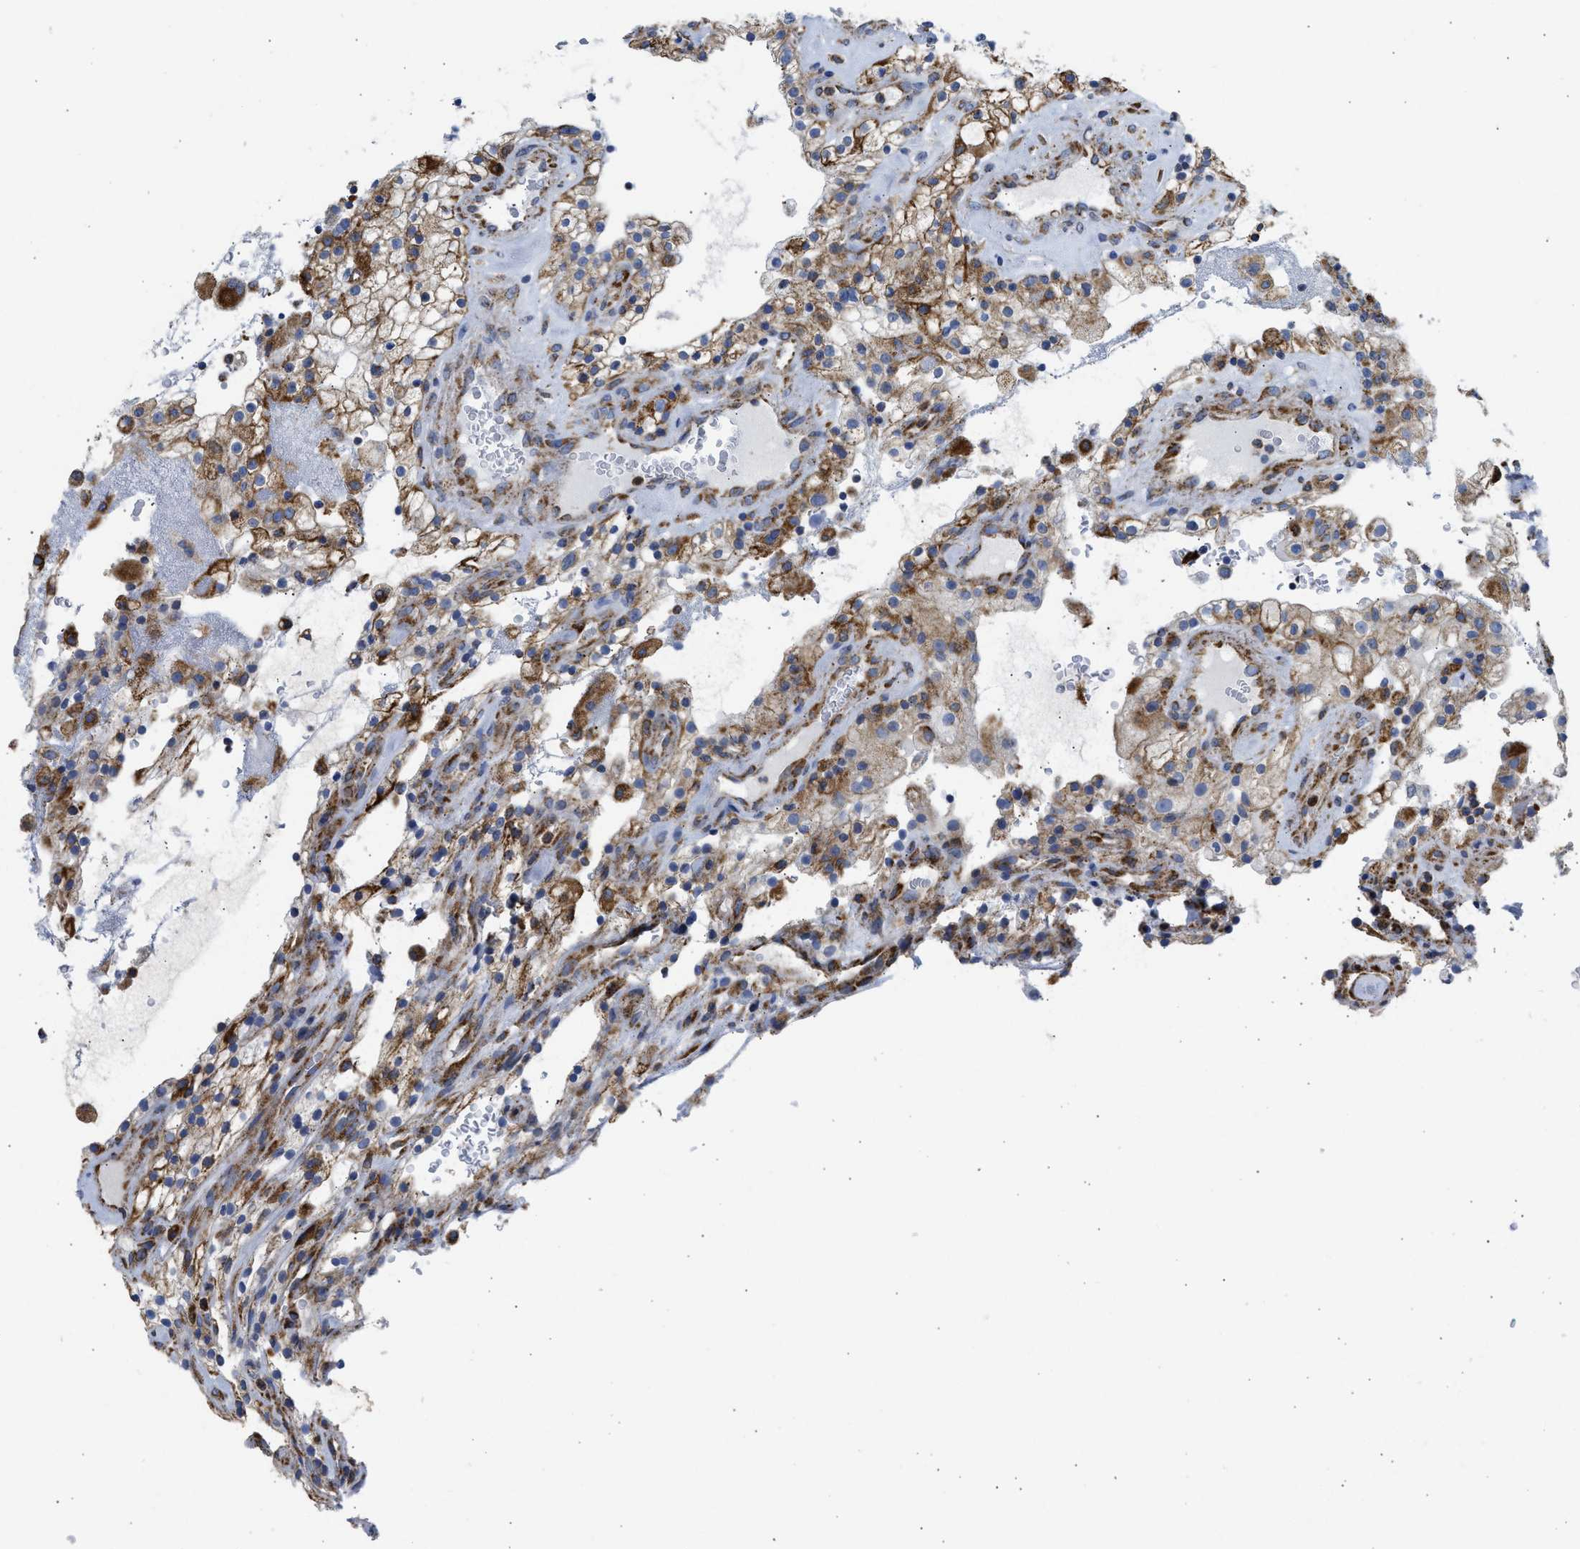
{"staining": {"intensity": "moderate", "quantity": ">75%", "location": "cytoplasmic/membranous"}, "tissue": "renal cancer", "cell_type": "Tumor cells", "image_type": "cancer", "snomed": [{"axis": "morphology", "description": "Adenocarcinoma, NOS"}, {"axis": "topography", "description": "Kidney"}], "caption": "High-magnification brightfield microscopy of renal cancer (adenocarcinoma) stained with DAB (3,3'-diaminobenzidine) (brown) and counterstained with hematoxylin (blue). tumor cells exhibit moderate cytoplasmic/membranous positivity is identified in approximately>75% of cells.", "gene": "CYCS", "patient": {"sex": "female", "age": 52}}